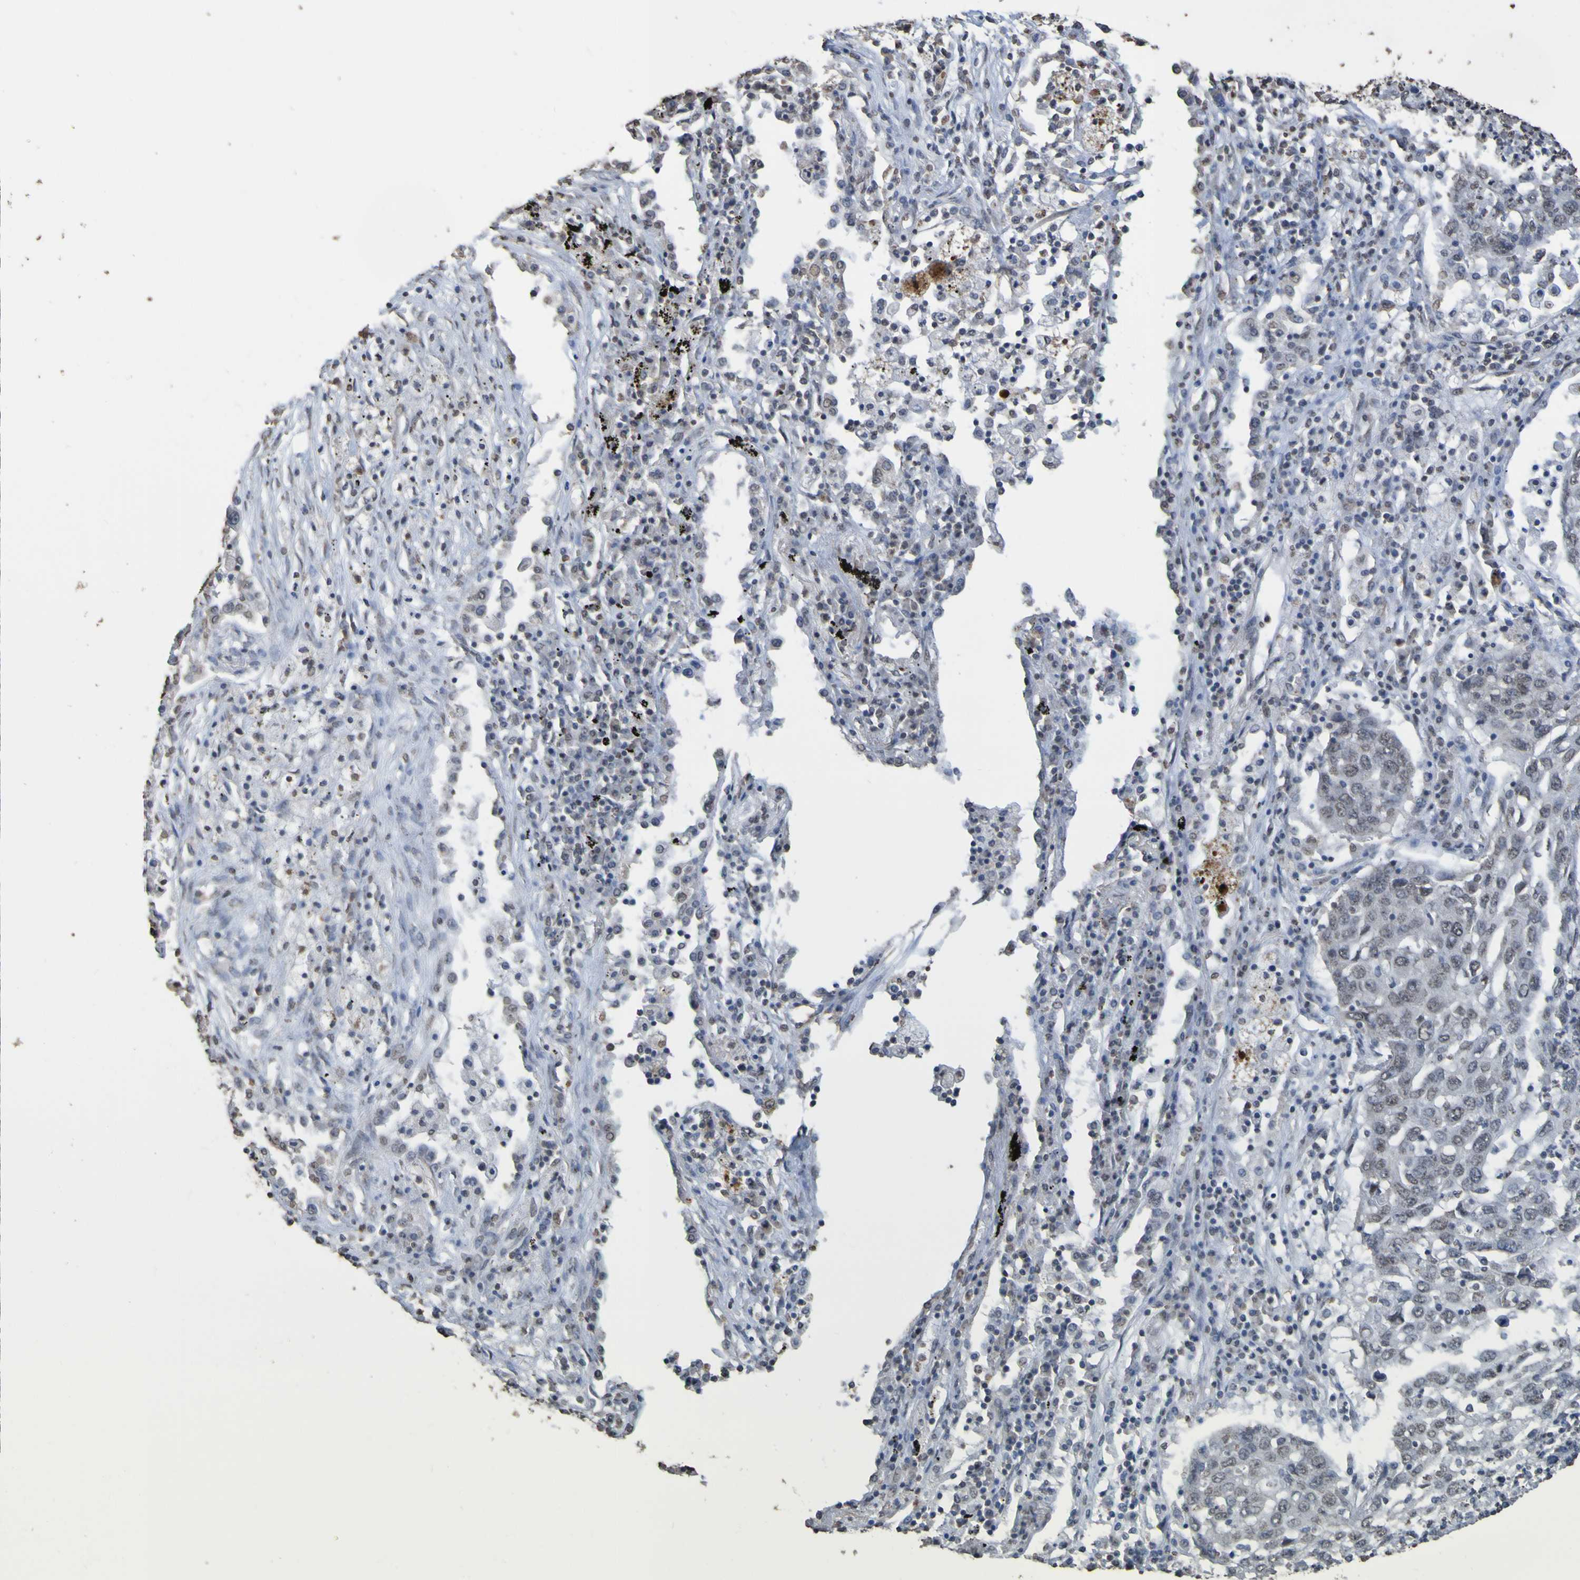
{"staining": {"intensity": "weak", "quantity": ">75%", "location": "nuclear"}, "tissue": "lung cancer", "cell_type": "Tumor cells", "image_type": "cancer", "snomed": [{"axis": "morphology", "description": "Squamous cell carcinoma, NOS"}, {"axis": "topography", "description": "Lung"}], "caption": "Protein expression analysis of human lung squamous cell carcinoma reveals weak nuclear positivity in about >75% of tumor cells.", "gene": "ALKBH2", "patient": {"sex": "female", "age": 63}}